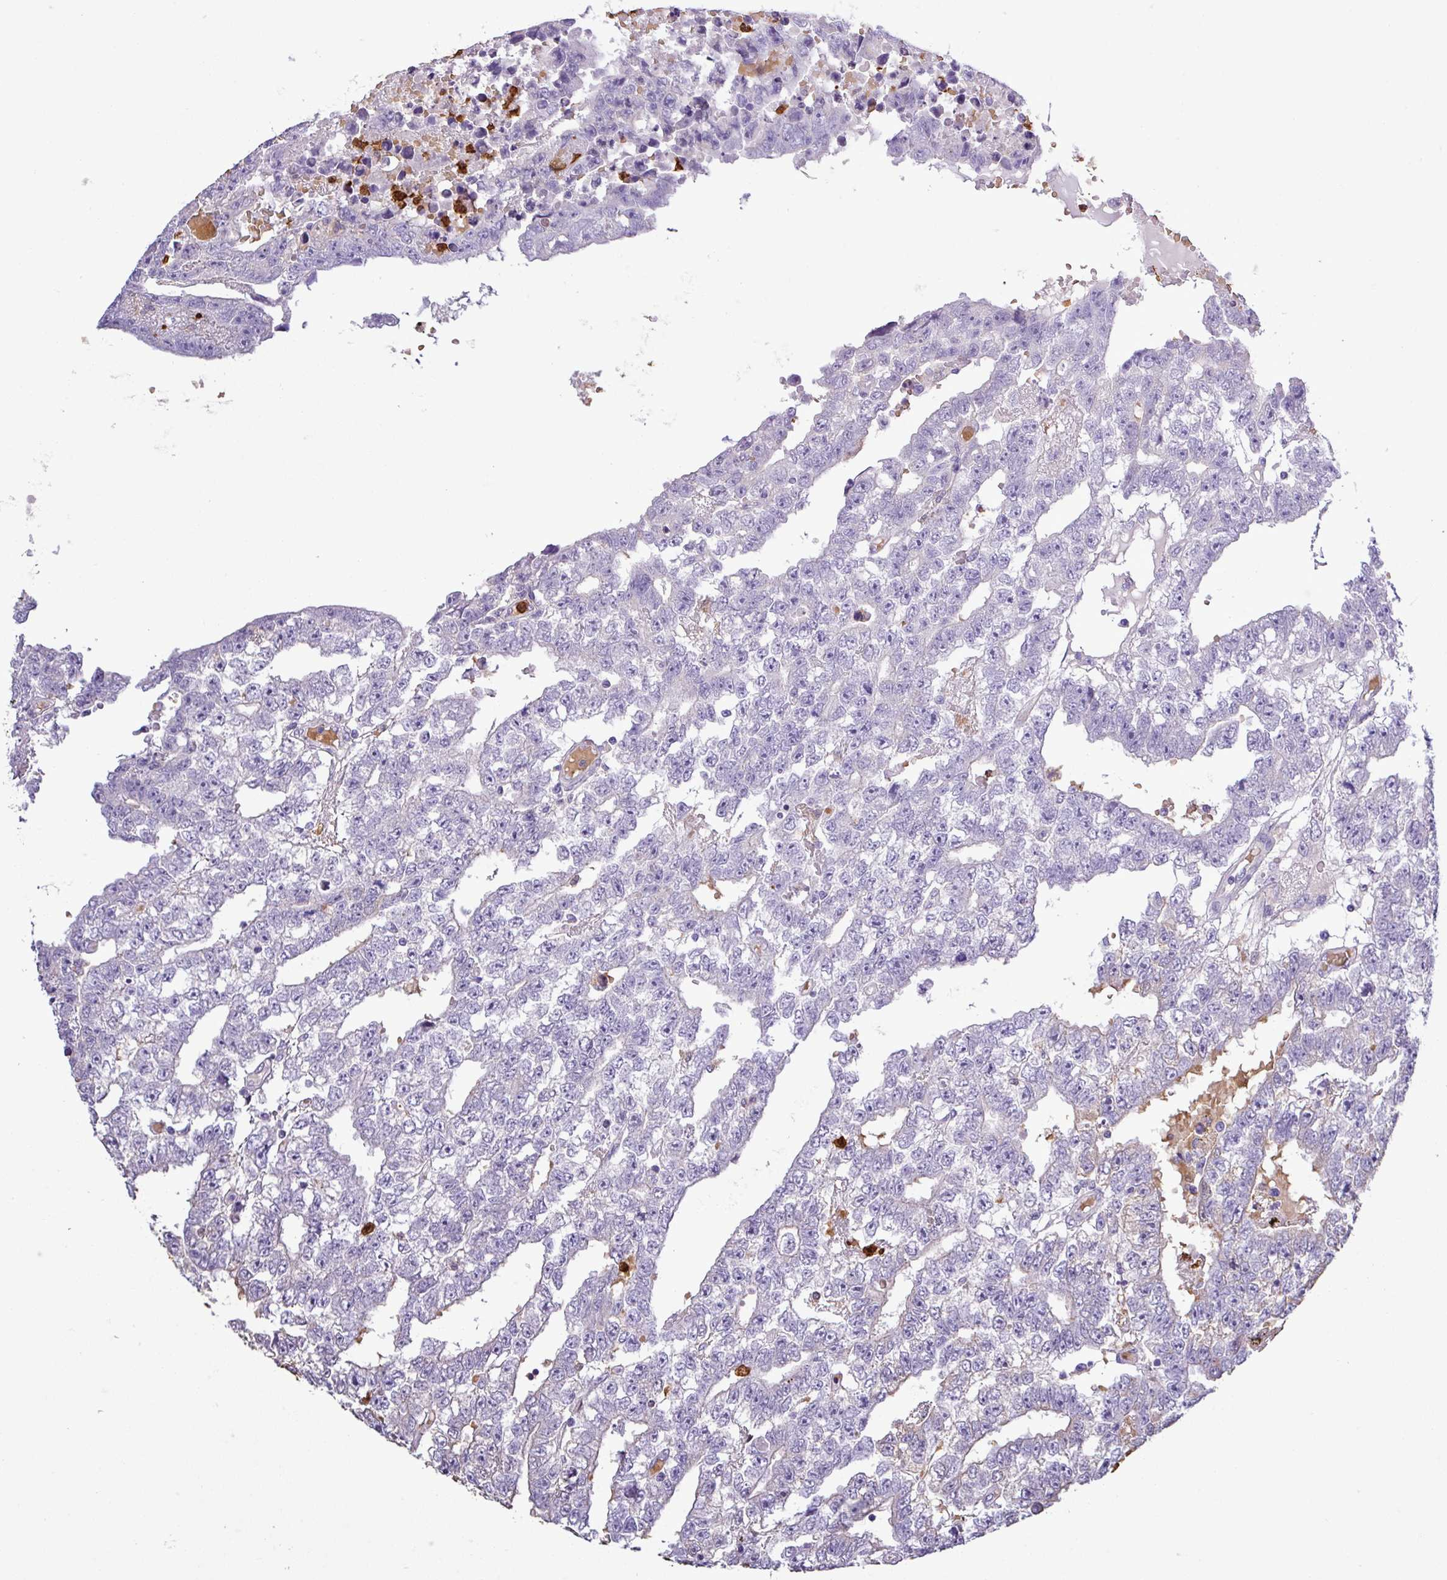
{"staining": {"intensity": "negative", "quantity": "none", "location": "none"}, "tissue": "testis cancer", "cell_type": "Tumor cells", "image_type": "cancer", "snomed": [{"axis": "morphology", "description": "Carcinoma, Embryonal, NOS"}, {"axis": "topography", "description": "Testis"}], "caption": "This photomicrograph is of testis cancer stained with immunohistochemistry (IHC) to label a protein in brown with the nuclei are counter-stained blue. There is no positivity in tumor cells.", "gene": "MGAT4B", "patient": {"sex": "male", "age": 25}}